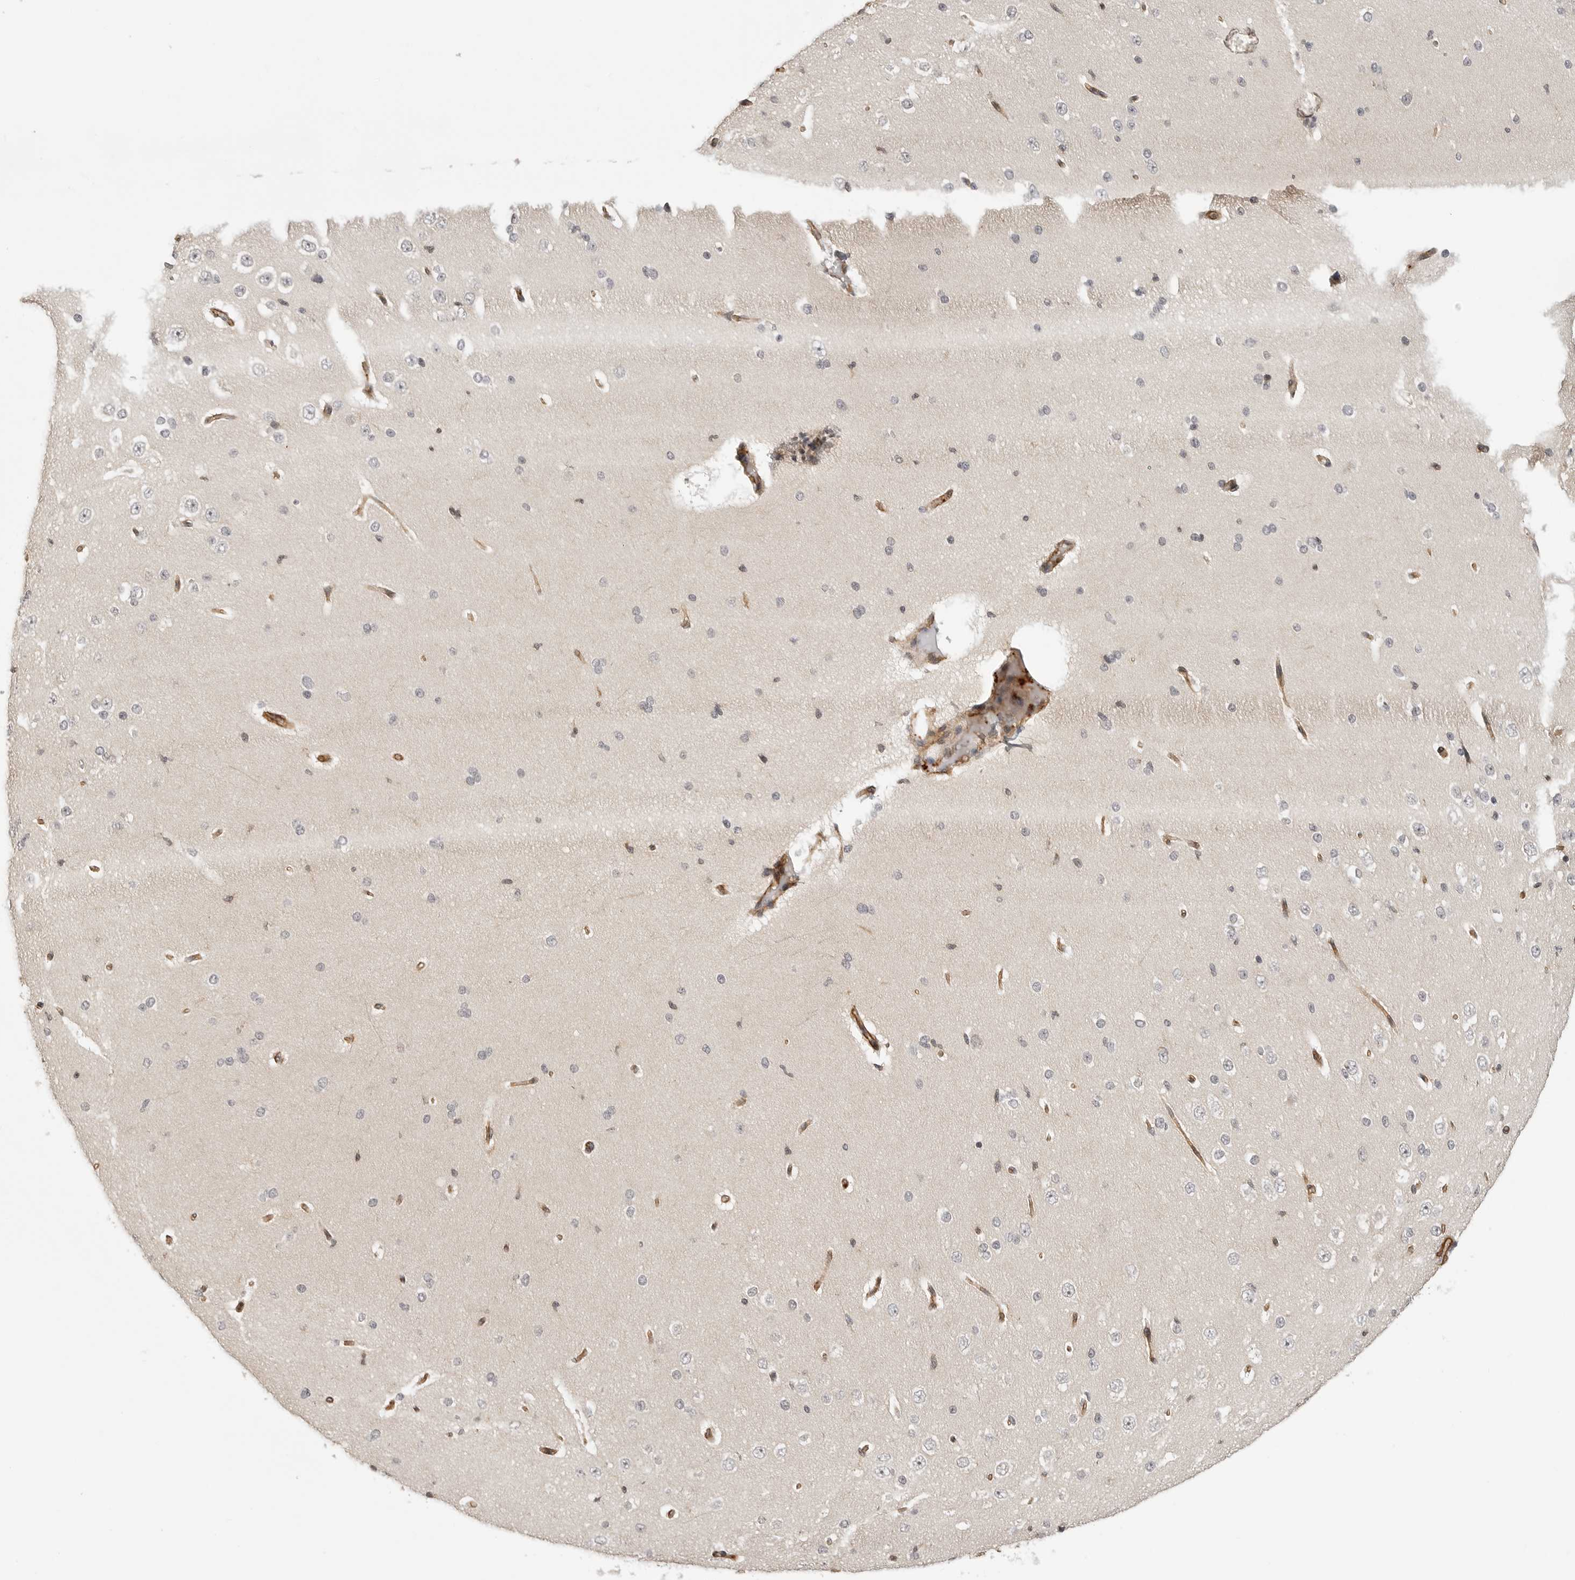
{"staining": {"intensity": "moderate", "quantity": ">75%", "location": "cytoplasmic/membranous"}, "tissue": "cerebral cortex", "cell_type": "Endothelial cells", "image_type": "normal", "snomed": [{"axis": "morphology", "description": "Normal tissue, NOS"}, {"axis": "morphology", "description": "Developmental malformation"}, {"axis": "topography", "description": "Cerebral cortex"}], "caption": "Immunohistochemistry (IHC) (DAB) staining of benign cerebral cortex displays moderate cytoplasmic/membranous protein expression in approximately >75% of endothelial cells.", "gene": "TUT4", "patient": {"sex": "female", "age": 30}}